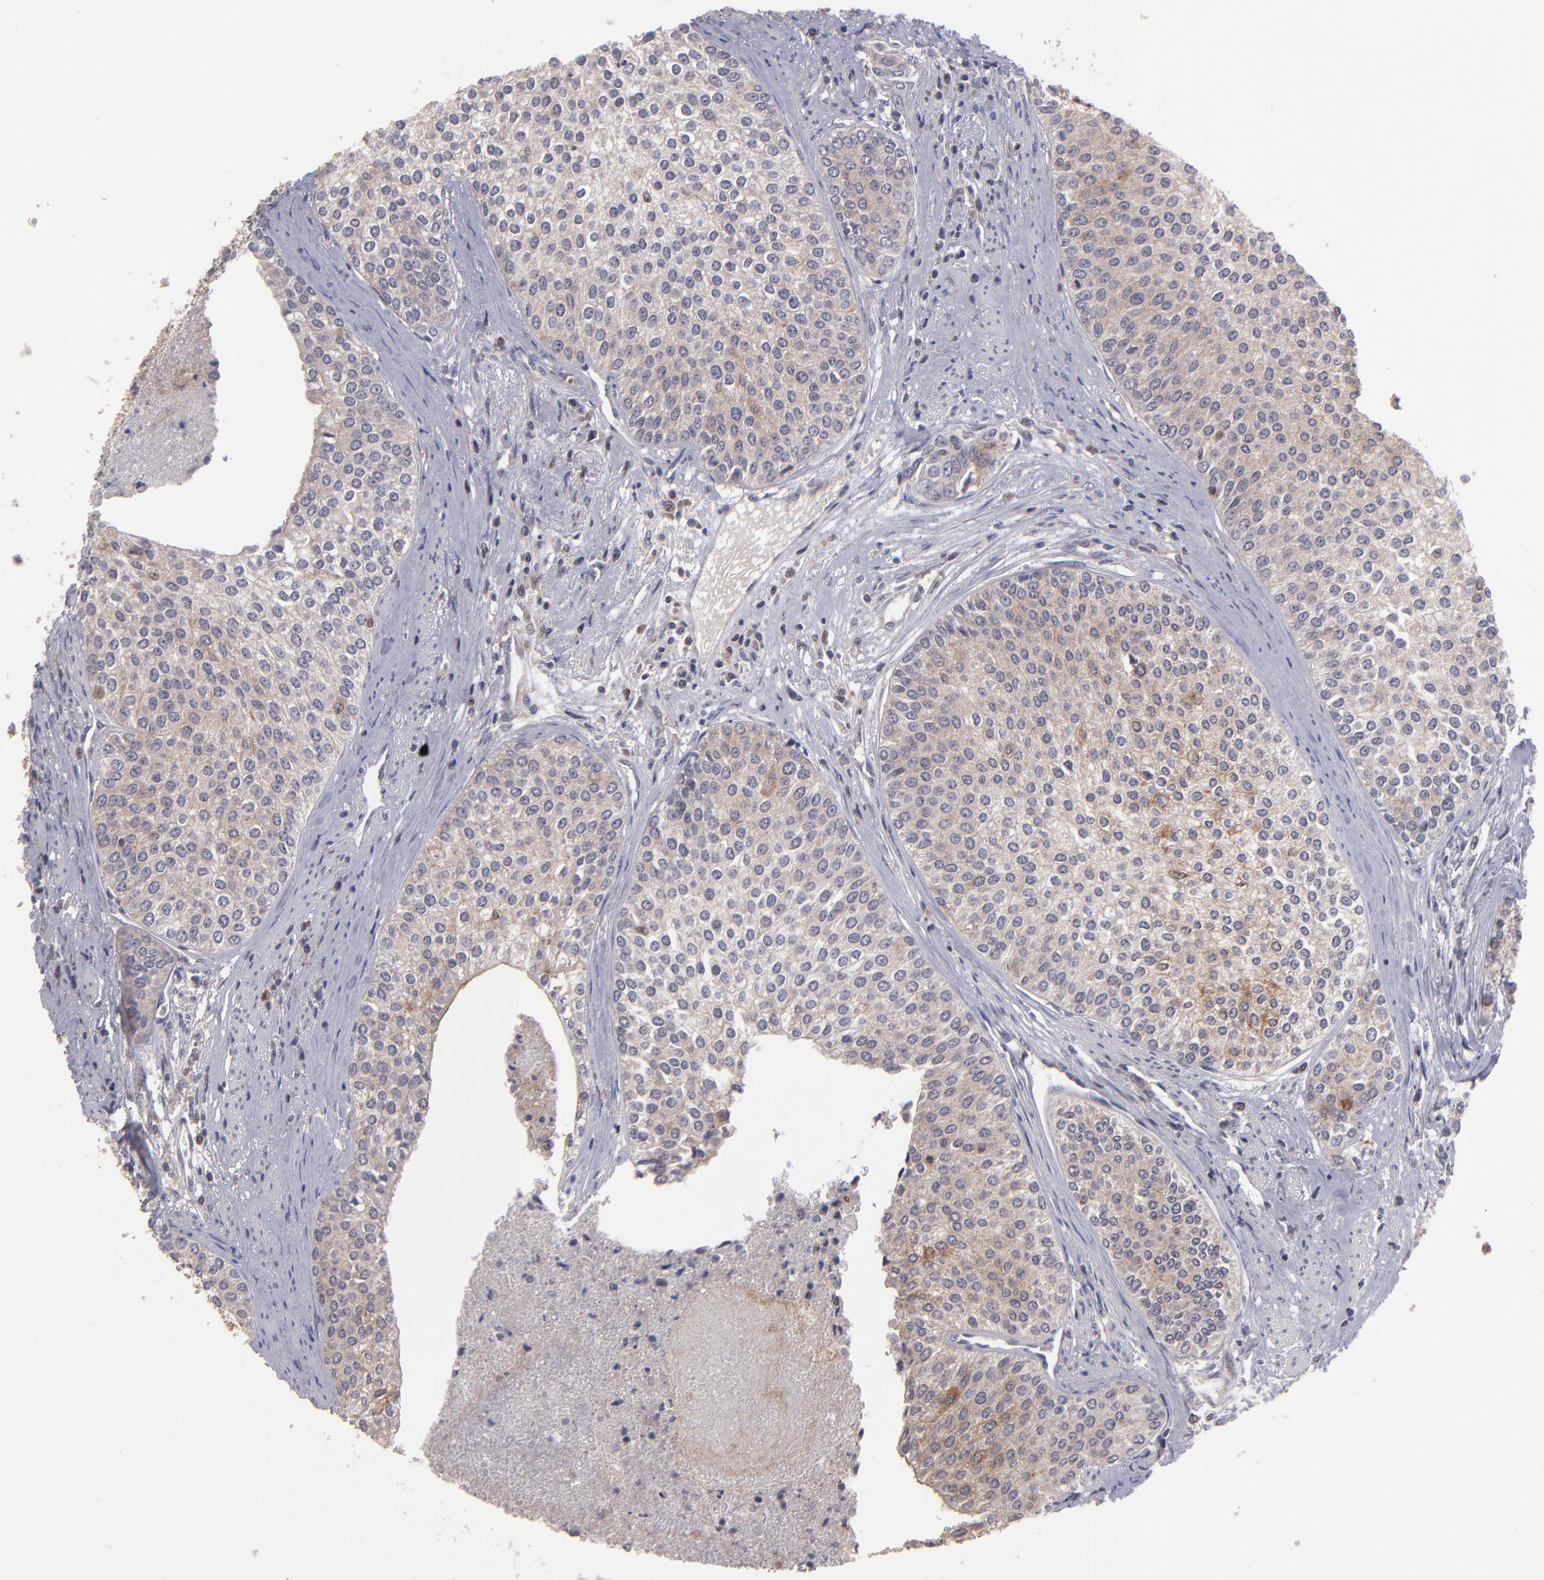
{"staining": {"intensity": "weak", "quantity": "25%-75%", "location": "cytoplasmic/membranous"}, "tissue": "urothelial cancer", "cell_type": "Tumor cells", "image_type": "cancer", "snomed": [{"axis": "morphology", "description": "Urothelial carcinoma, Low grade"}, {"axis": "topography", "description": "Urinary bladder"}], "caption": "The histopathology image reveals a brown stain indicating the presence of a protein in the cytoplasmic/membranous of tumor cells in urothelial cancer.", "gene": "NF2", "patient": {"sex": "female", "age": 73}}